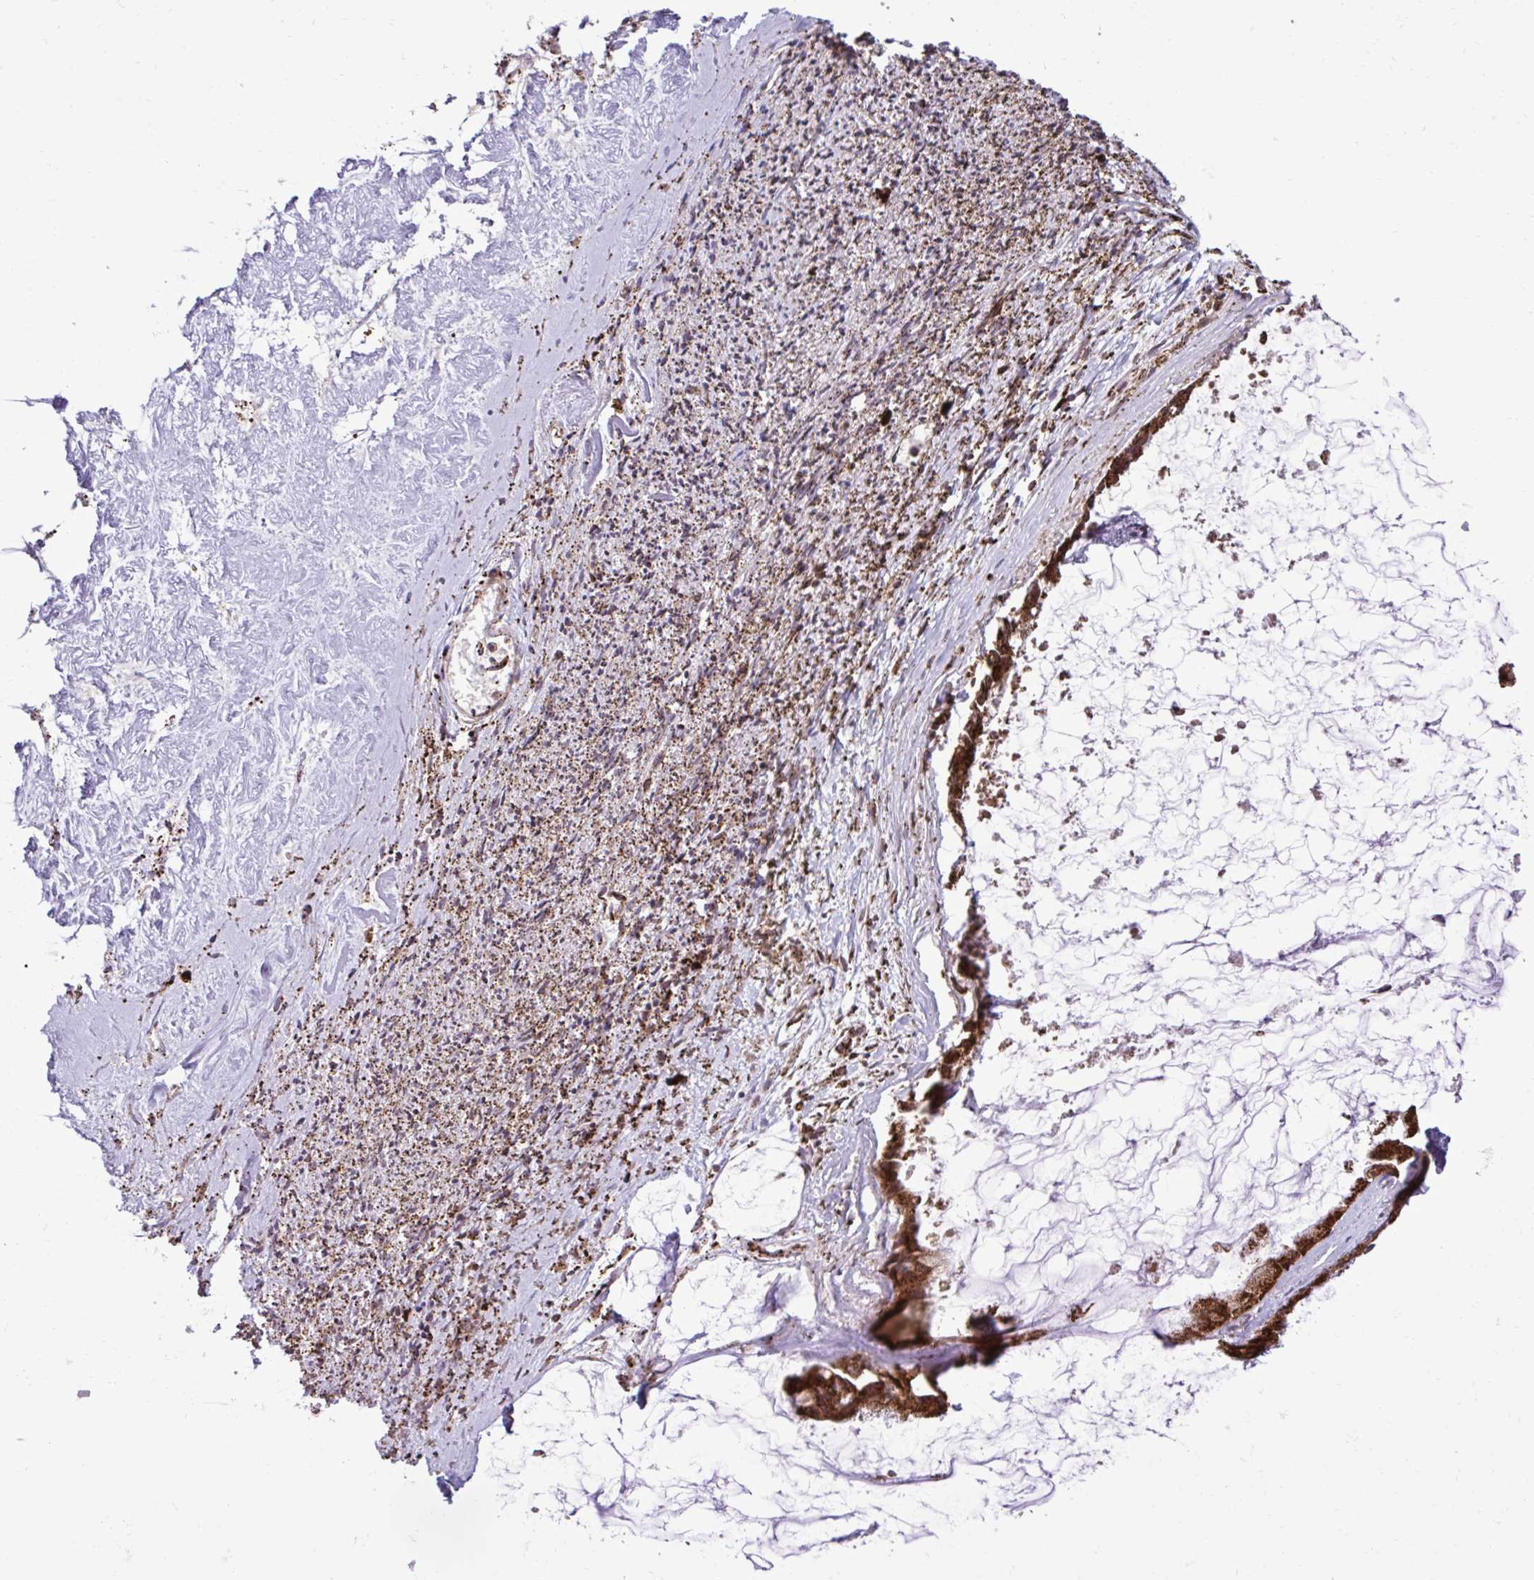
{"staining": {"intensity": "strong", "quantity": ">75%", "location": "cytoplasmic/membranous"}, "tissue": "ovarian cancer", "cell_type": "Tumor cells", "image_type": "cancer", "snomed": [{"axis": "morphology", "description": "Cystadenocarcinoma, mucinous, NOS"}, {"axis": "topography", "description": "Ovary"}], "caption": "A high-resolution photomicrograph shows immunohistochemistry (IHC) staining of ovarian cancer (mucinous cystadenocarcinoma), which shows strong cytoplasmic/membranous positivity in approximately >75% of tumor cells. Immunohistochemistry stains the protein in brown and the nuclei are stained blue.", "gene": "LIMS1", "patient": {"sex": "female", "age": 90}}